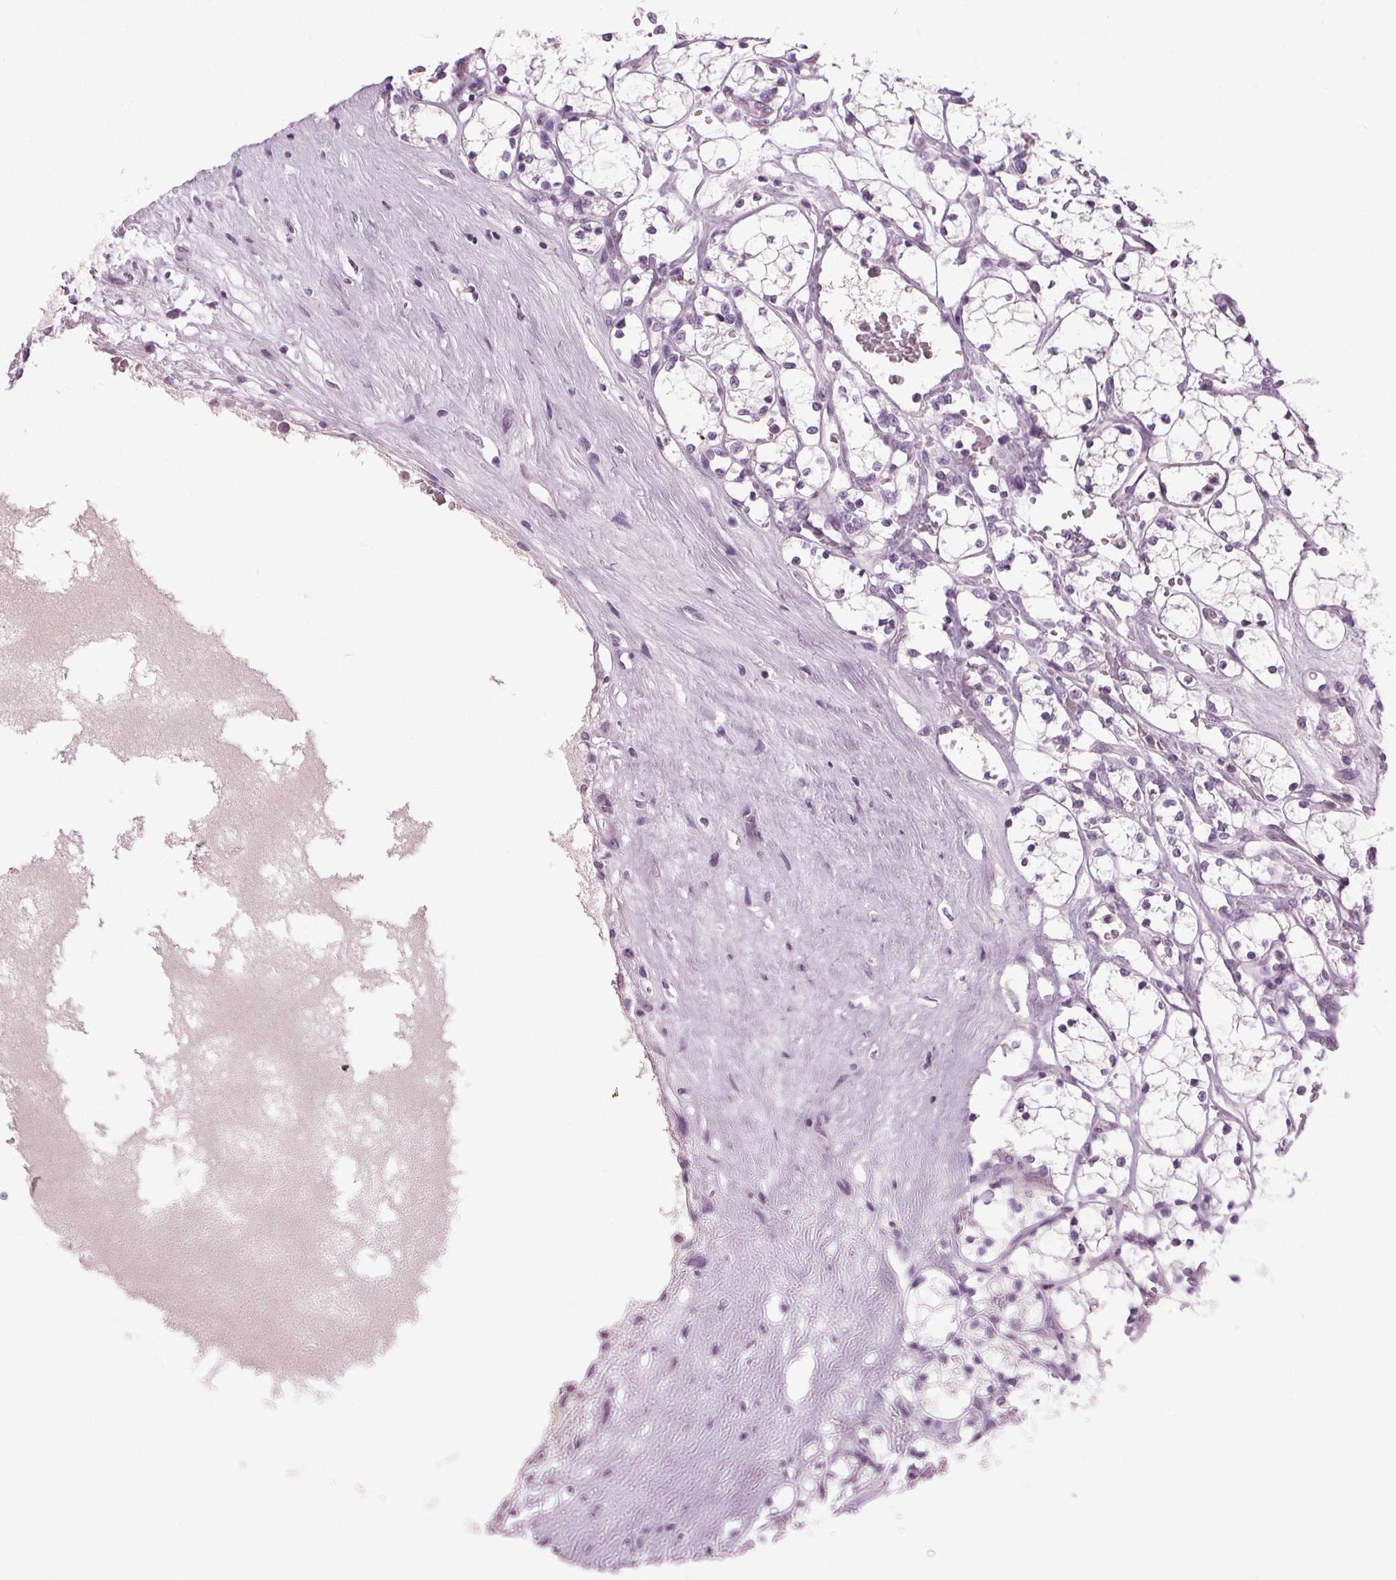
{"staining": {"intensity": "negative", "quantity": "none", "location": "none"}, "tissue": "renal cancer", "cell_type": "Tumor cells", "image_type": "cancer", "snomed": [{"axis": "morphology", "description": "Adenocarcinoma, NOS"}, {"axis": "topography", "description": "Kidney"}], "caption": "A photomicrograph of adenocarcinoma (renal) stained for a protein reveals no brown staining in tumor cells.", "gene": "DNAH12", "patient": {"sex": "female", "age": 69}}